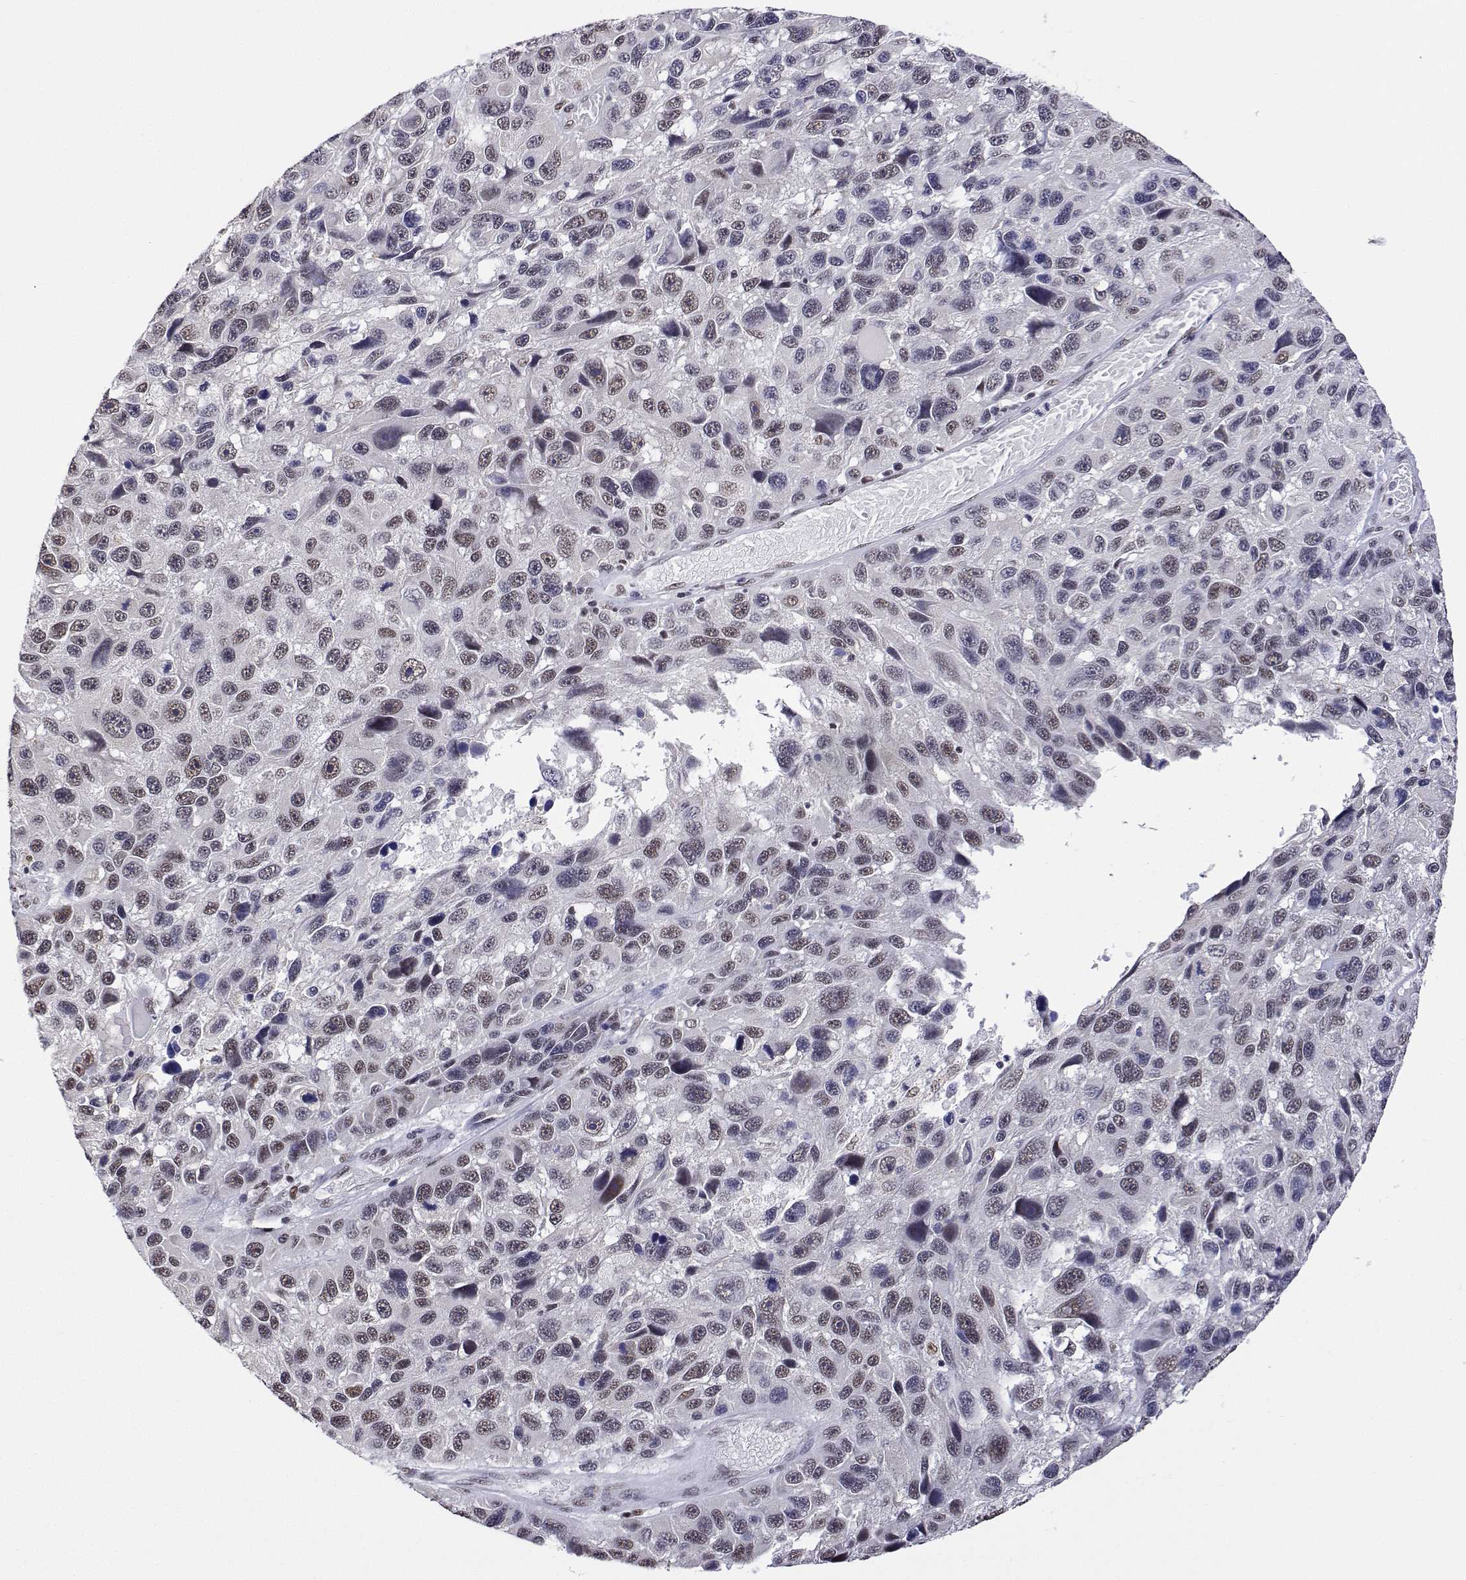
{"staining": {"intensity": "weak", "quantity": "25%-75%", "location": "nuclear"}, "tissue": "melanoma", "cell_type": "Tumor cells", "image_type": "cancer", "snomed": [{"axis": "morphology", "description": "Malignant melanoma, NOS"}, {"axis": "topography", "description": "Skin"}], "caption": "Immunohistochemistry of human melanoma reveals low levels of weak nuclear positivity in about 25%-75% of tumor cells.", "gene": "ADAR", "patient": {"sex": "male", "age": 53}}